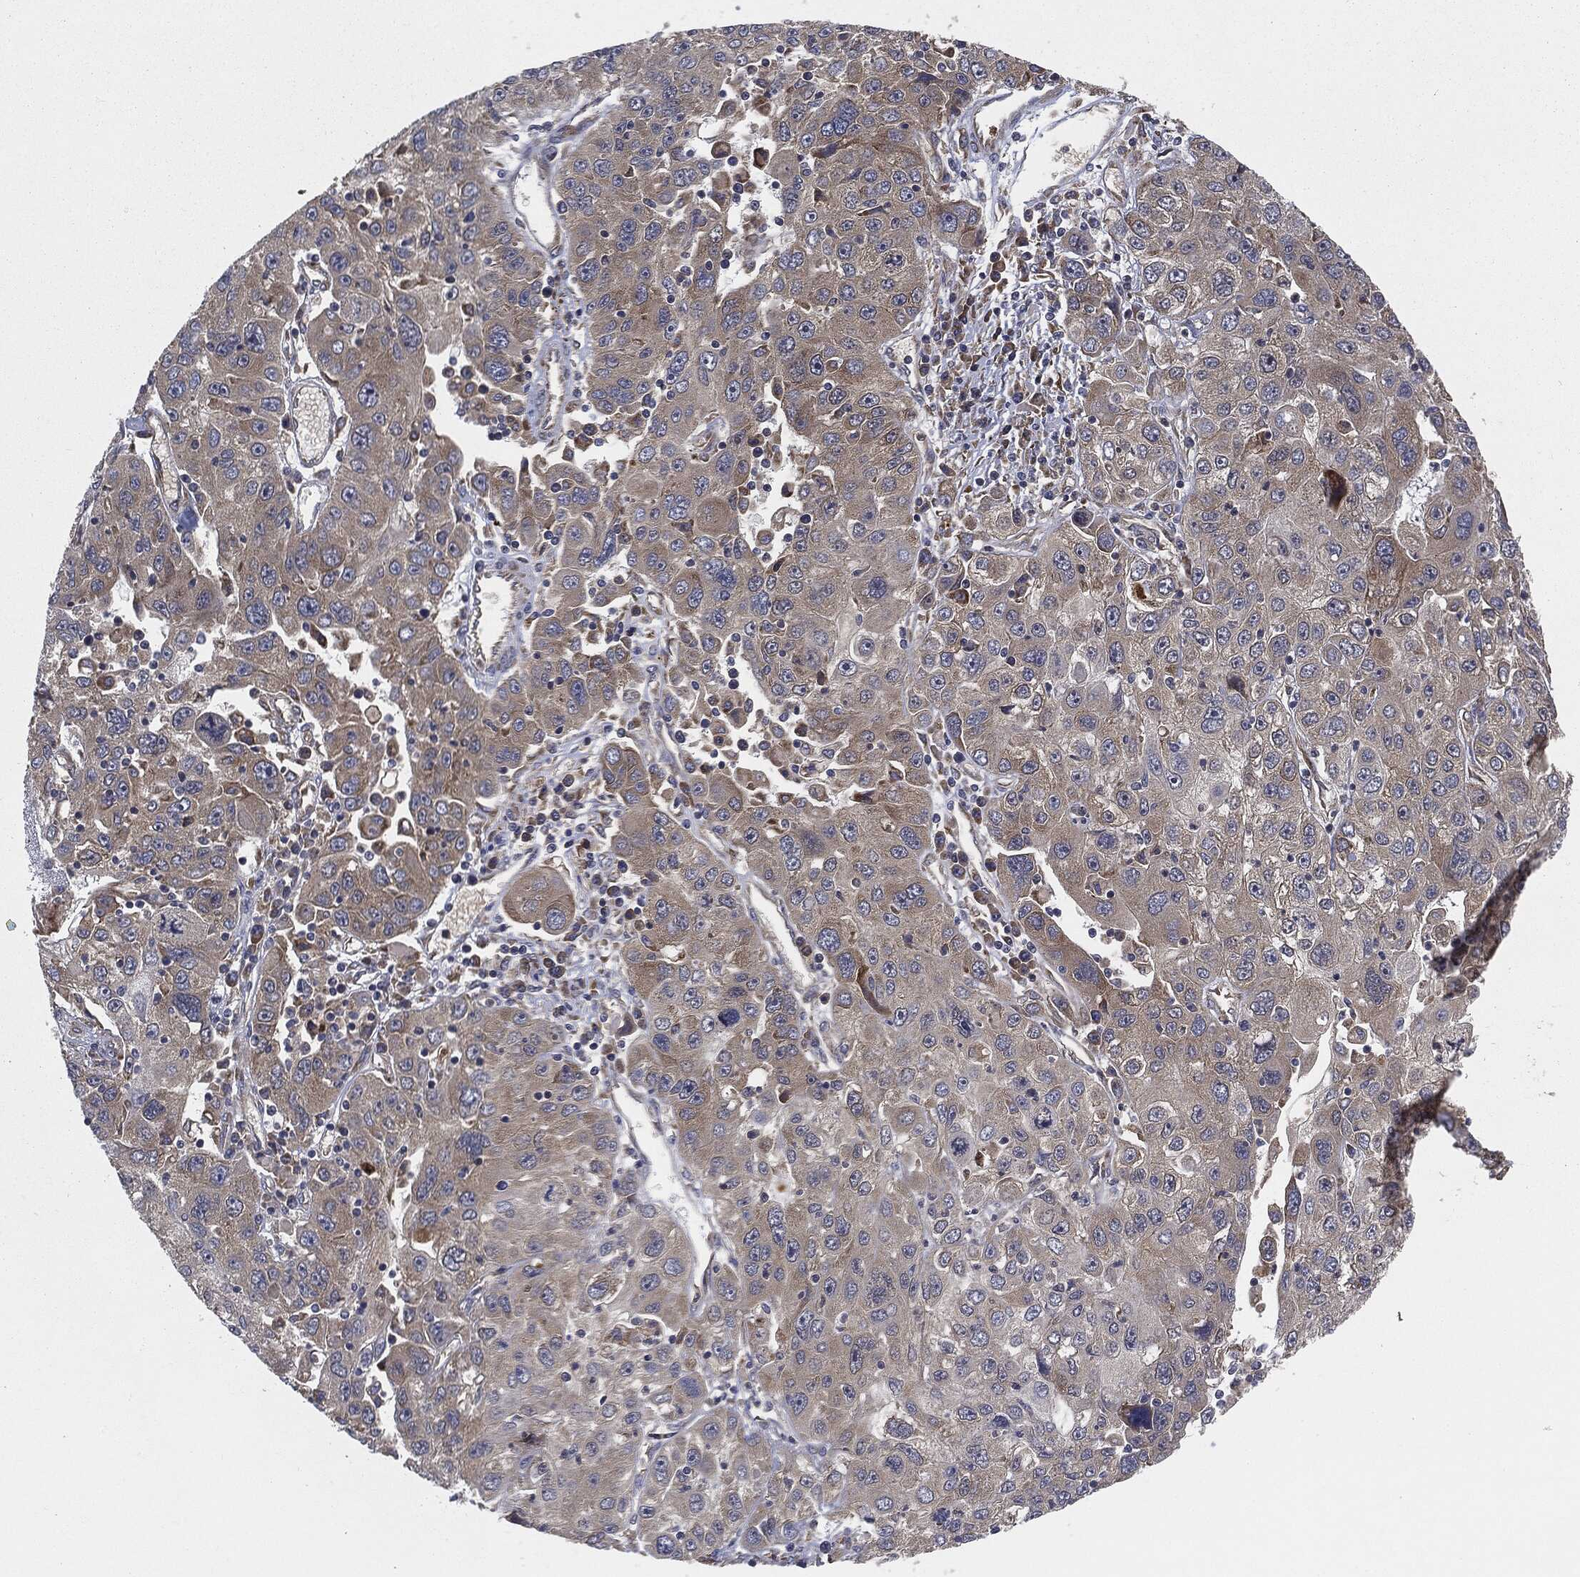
{"staining": {"intensity": "weak", "quantity": "<25%", "location": "cytoplasmic/membranous"}, "tissue": "stomach cancer", "cell_type": "Tumor cells", "image_type": "cancer", "snomed": [{"axis": "morphology", "description": "Adenocarcinoma, NOS"}, {"axis": "topography", "description": "Stomach"}], "caption": "Immunohistochemistry micrograph of human adenocarcinoma (stomach) stained for a protein (brown), which demonstrates no positivity in tumor cells. (DAB IHC, high magnification).", "gene": "EIF2AK2", "patient": {"sex": "male", "age": 56}}